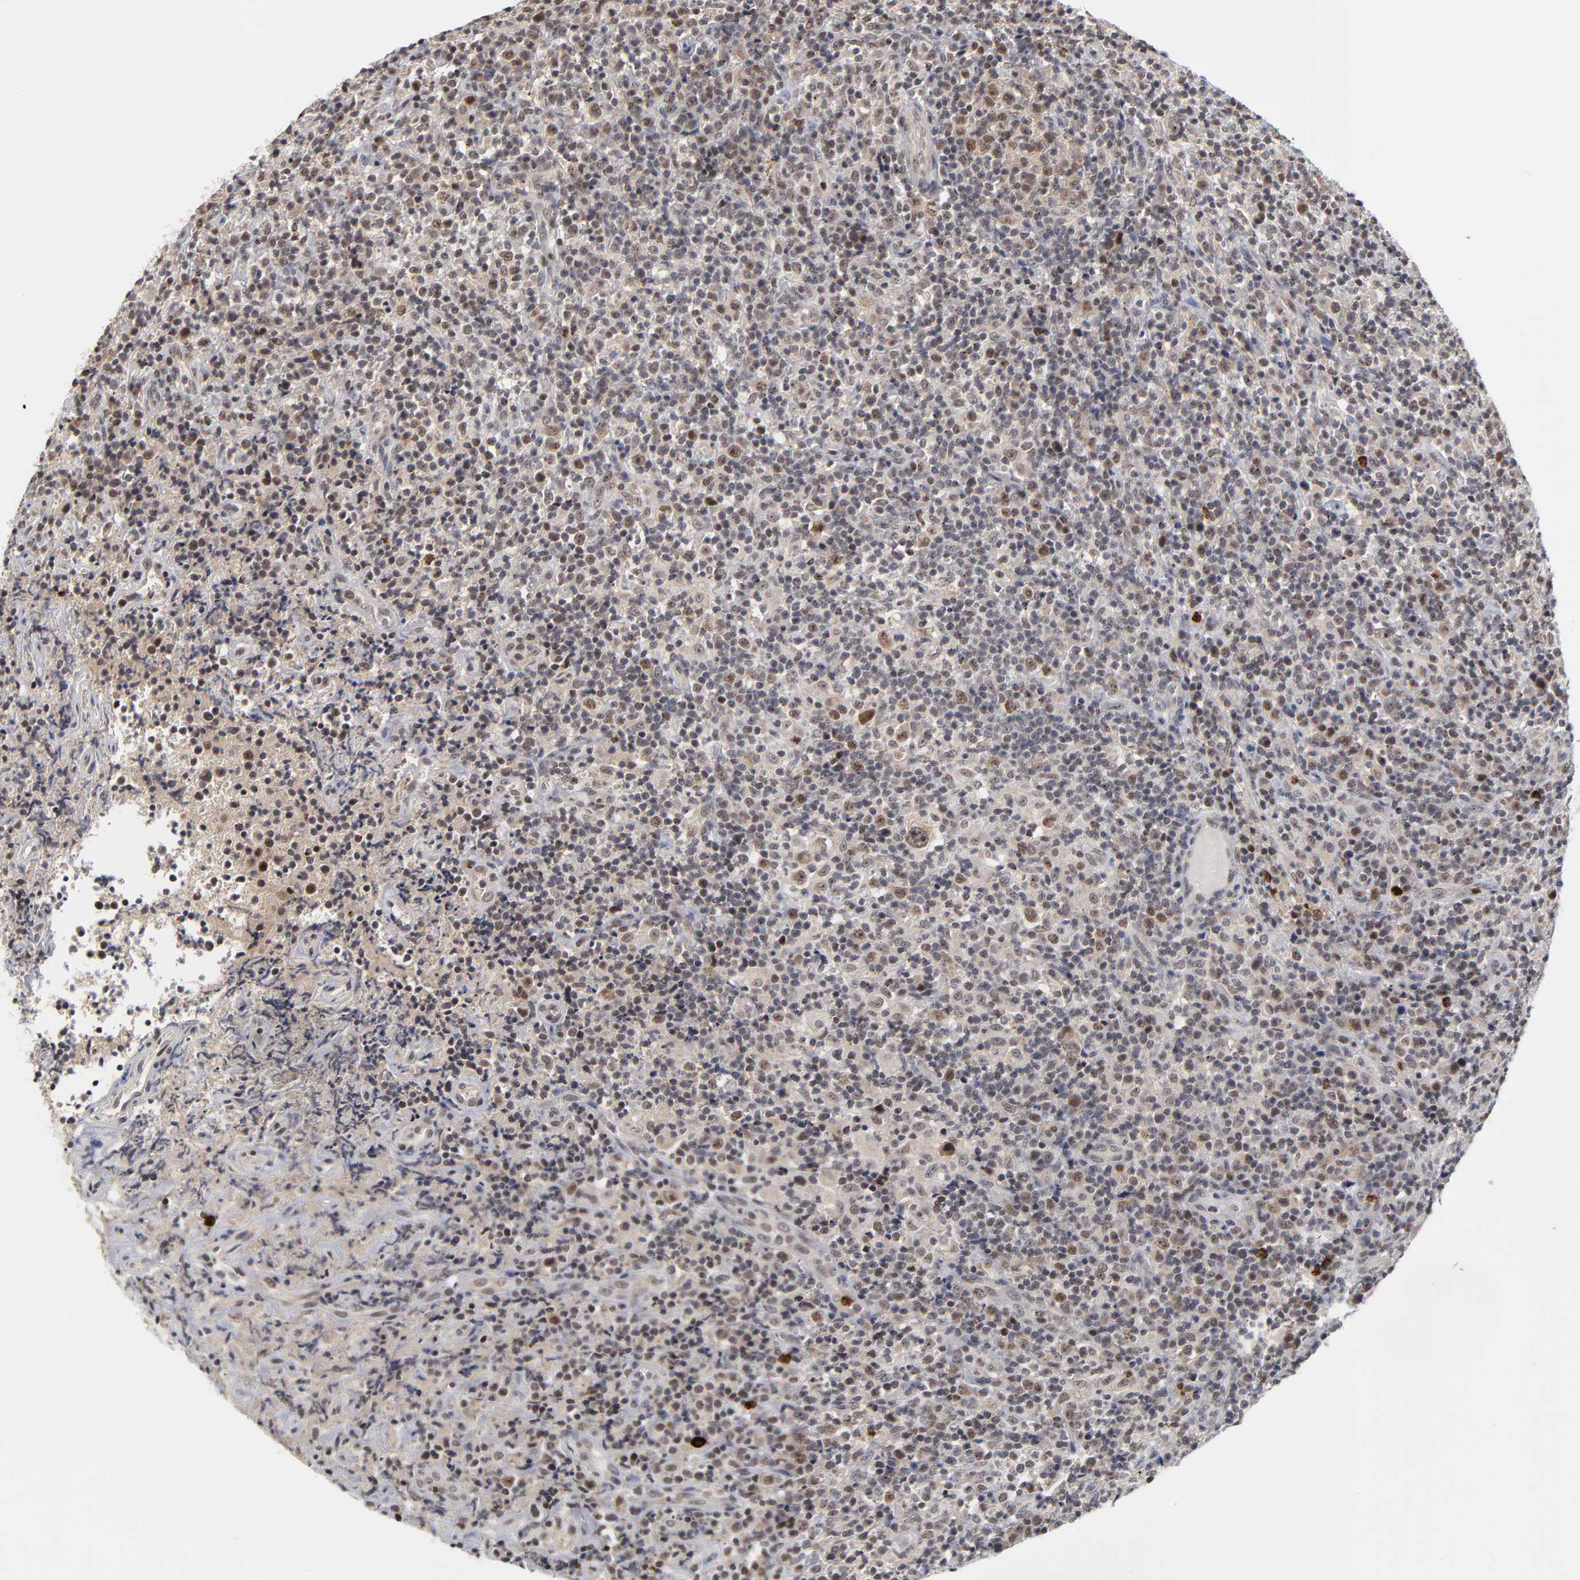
{"staining": {"intensity": "weak", "quantity": "25%-75%", "location": "nuclear"}, "tissue": "lymphoma", "cell_type": "Tumor cells", "image_type": "cancer", "snomed": [{"axis": "morphology", "description": "Hodgkin's disease, NOS"}, {"axis": "topography", "description": "Lymph node"}], "caption": "DAB immunohistochemical staining of human lymphoma demonstrates weak nuclear protein staining in approximately 25%-75% of tumor cells.", "gene": "ZNF419", "patient": {"sex": "male", "age": 65}}